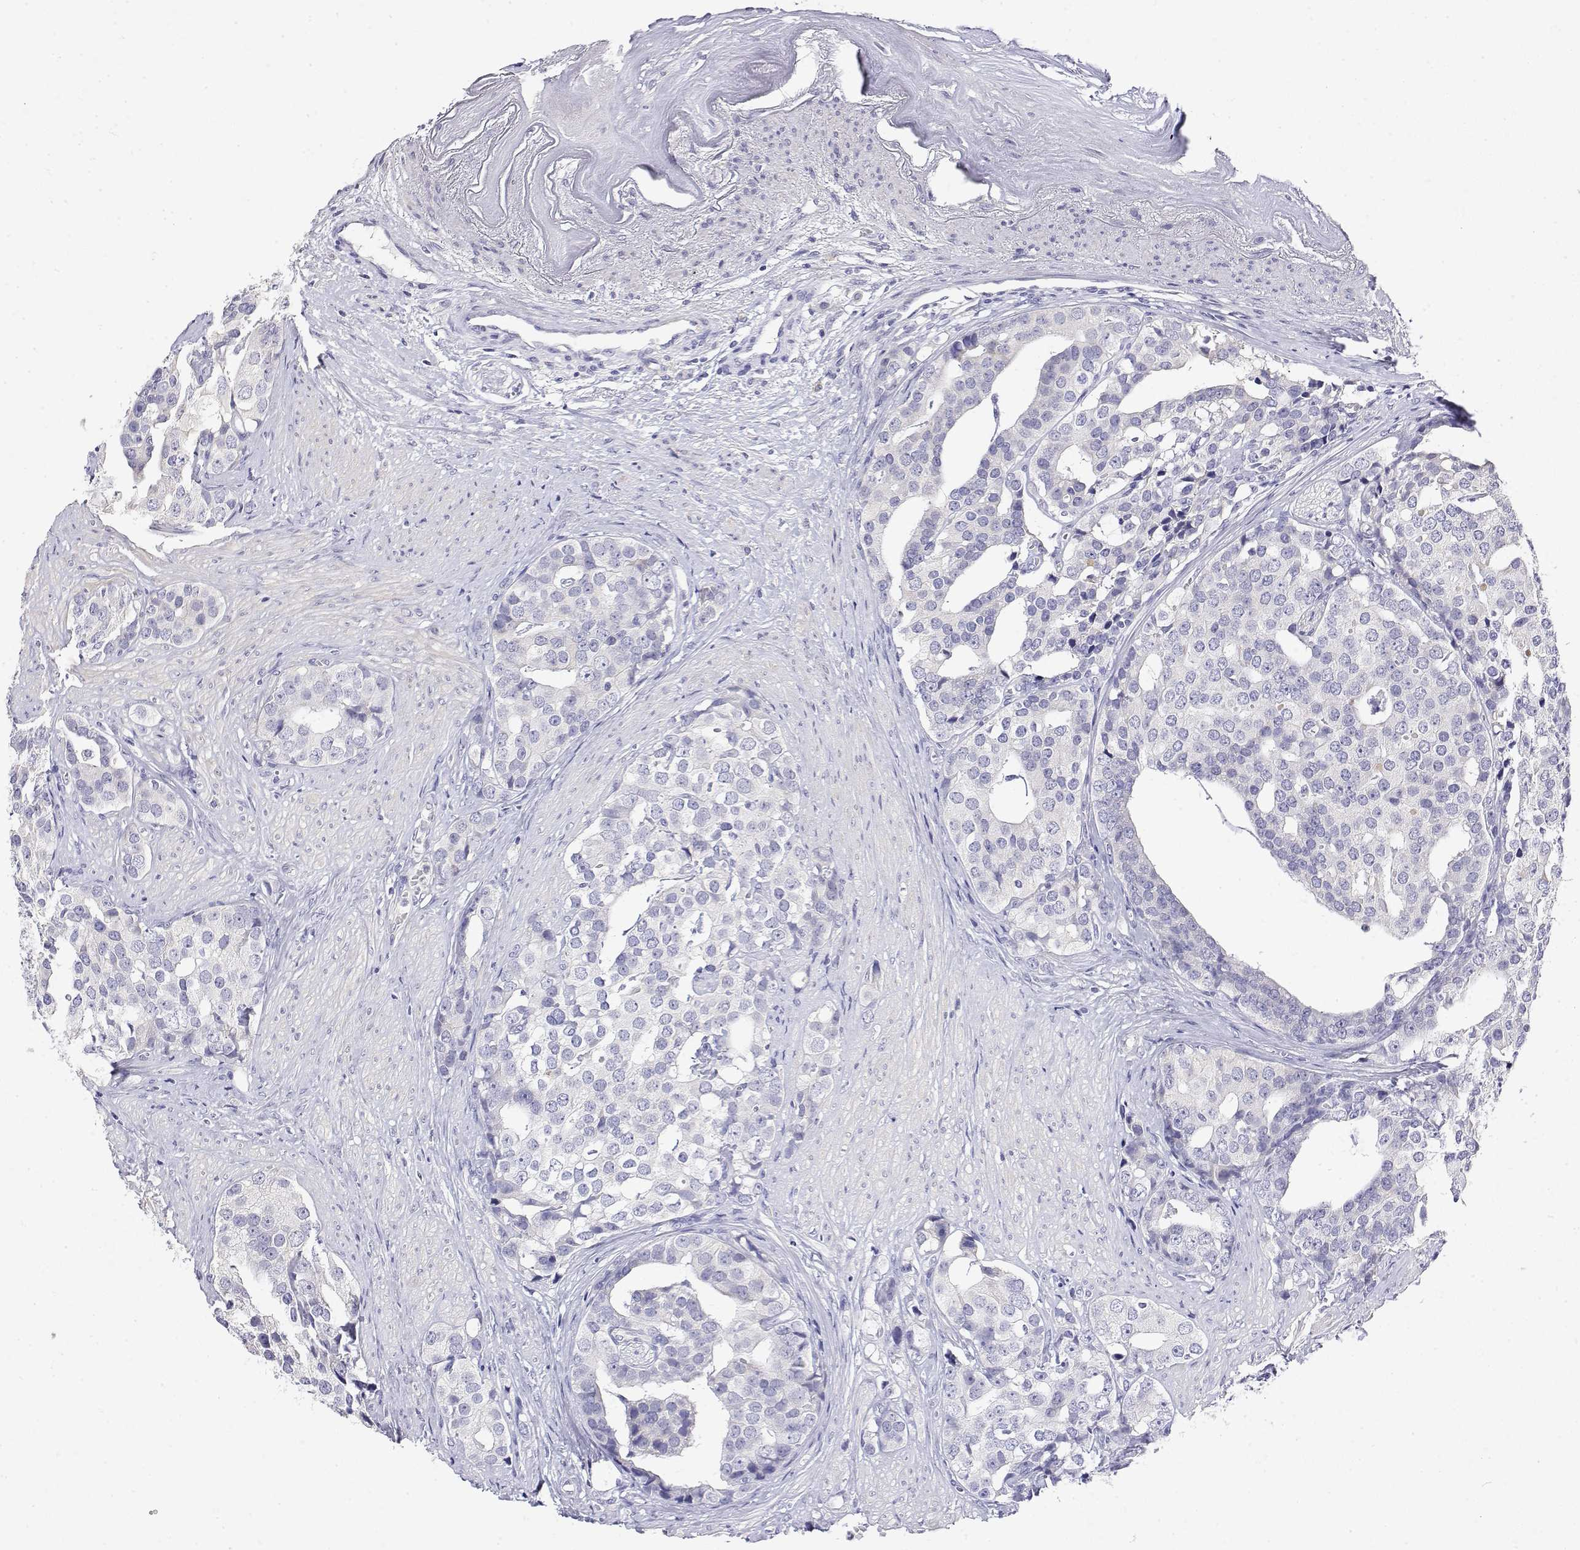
{"staining": {"intensity": "negative", "quantity": "none", "location": "none"}, "tissue": "prostate cancer", "cell_type": "Tumor cells", "image_type": "cancer", "snomed": [{"axis": "morphology", "description": "Adenocarcinoma, High grade"}, {"axis": "topography", "description": "Prostate"}], "caption": "Immunohistochemistry (IHC) of human adenocarcinoma (high-grade) (prostate) demonstrates no staining in tumor cells. (Brightfield microscopy of DAB IHC at high magnification).", "gene": "LY6D", "patient": {"sex": "male", "age": 71}}